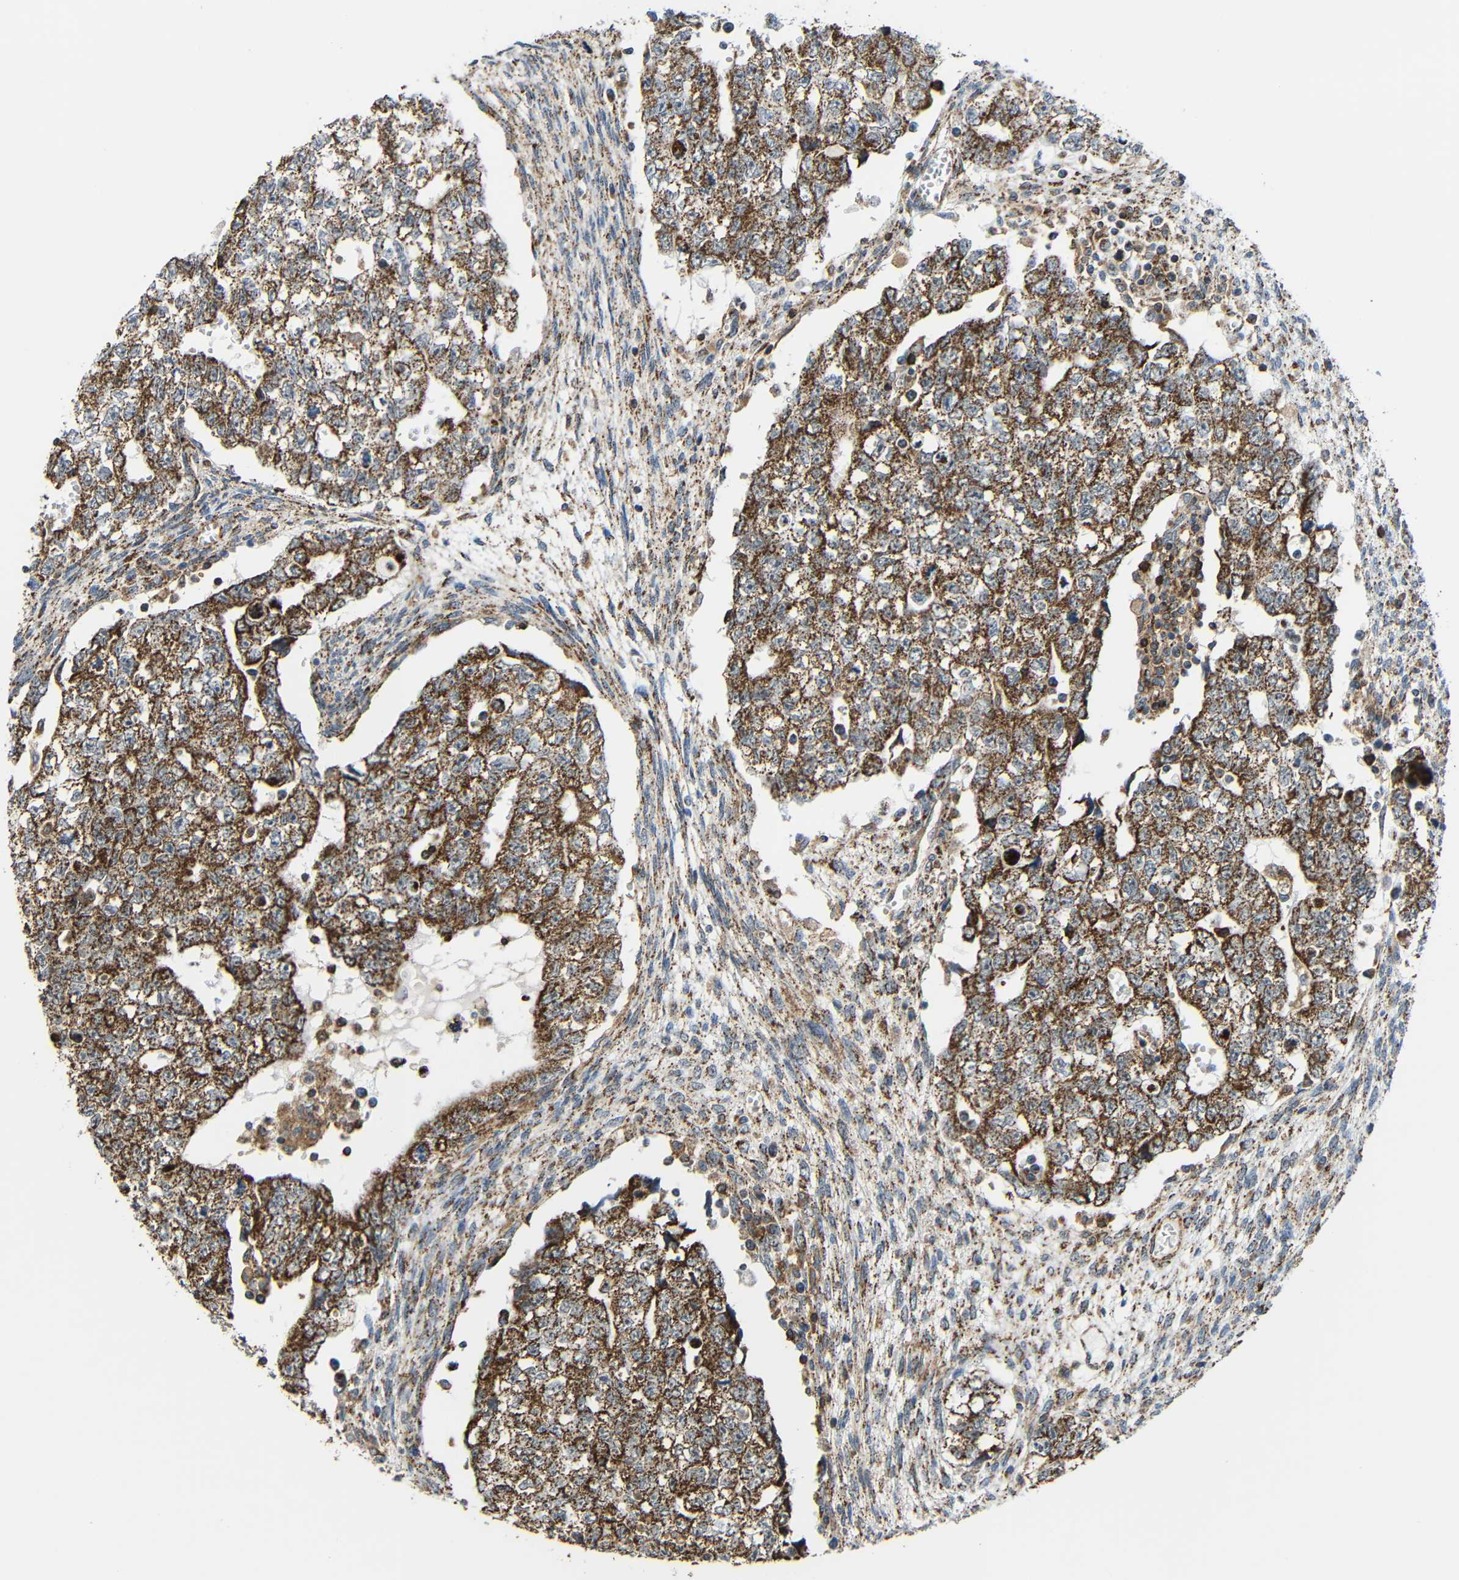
{"staining": {"intensity": "moderate", "quantity": ">75%", "location": "cytoplasmic/membranous"}, "tissue": "testis cancer", "cell_type": "Tumor cells", "image_type": "cancer", "snomed": [{"axis": "morphology", "description": "Seminoma, NOS"}, {"axis": "morphology", "description": "Carcinoma, Embryonal, NOS"}, {"axis": "topography", "description": "Testis"}], "caption": "A brown stain labels moderate cytoplasmic/membranous expression of a protein in testis seminoma tumor cells.", "gene": "C1GALT1", "patient": {"sex": "male", "age": 38}}